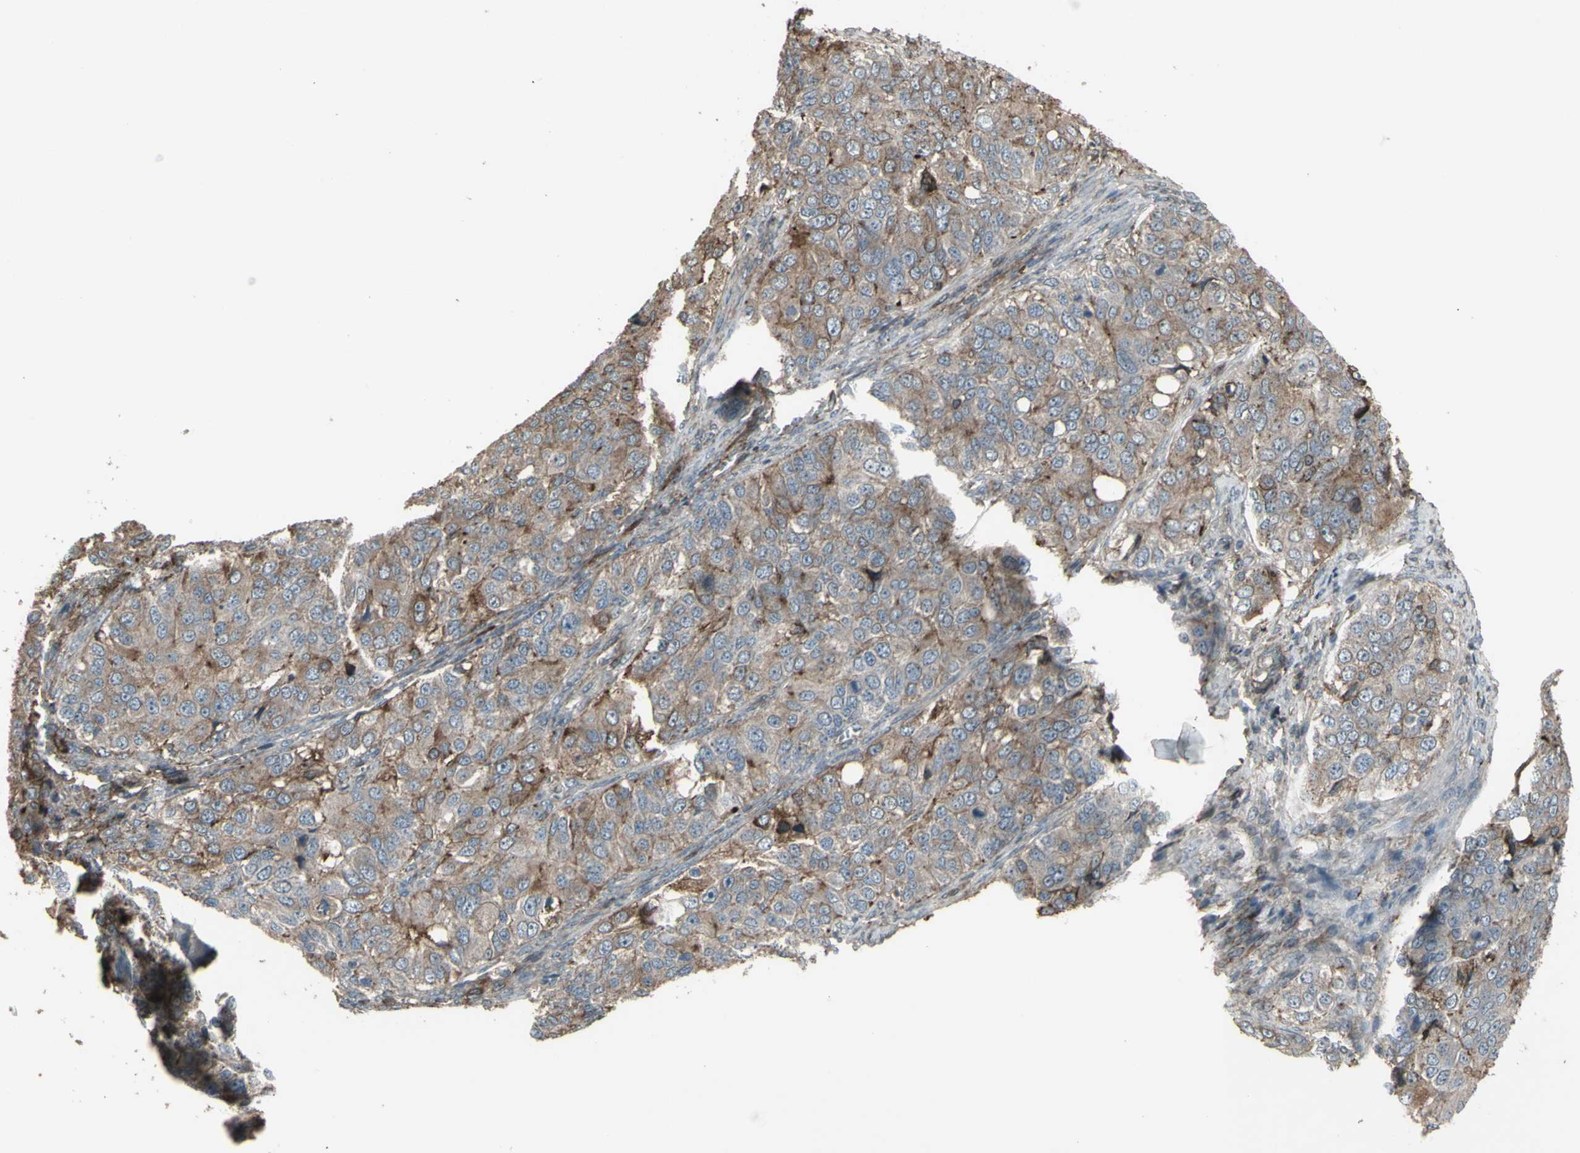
{"staining": {"intensity": "weak", "quantity": ">75%", "location": "cytoplasmic/membranous"}, "tissue": "ovarian cancer", "cell_type": "Tumor cells", "image_type": "cancer", "snomed": [{"axis": "morphology", "description": "Carcinoma, endometroid"}, {"axis": "topography", "description": "Ovary"}], "caption": "Immunohistochemical staining of human ovarian endometroid carcinoma exhibits low levels of weak cytoplasmic/membranous expression in about >75% of tumor cells.", "gene": "SMO", "patient": {"sex": "female", "age": 51}}